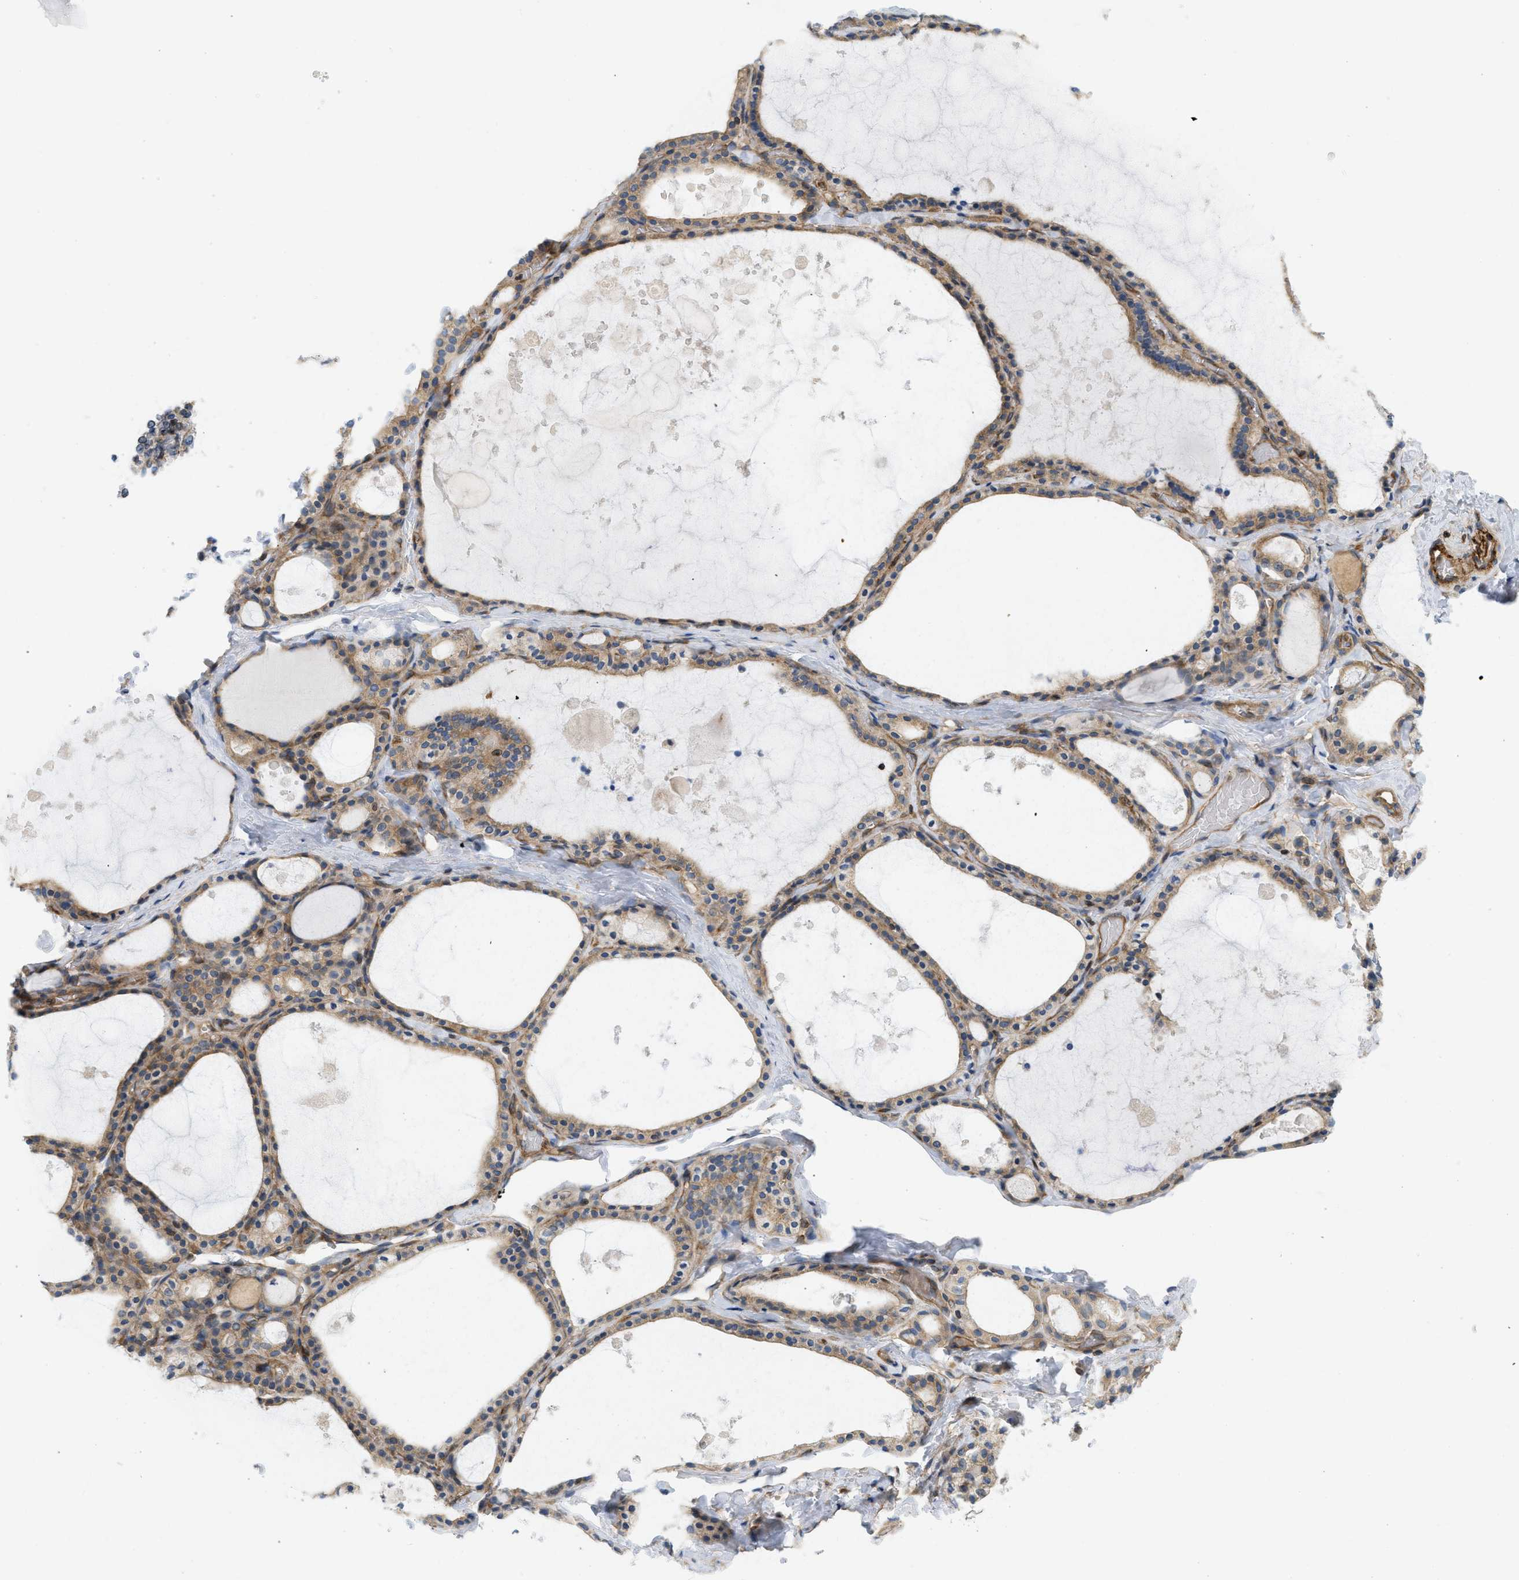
{"staining": {"intensity": "moderate", "quantity": ">75%", "location": "cytoplasmic/membranous"}, "tissue": "thyroid gland", "cell_type": "Glandular cells", "image_type": "normal", "snomed": [{"axis": "morphology", "description": "Normal tissue, NOS"}, {"axis": "topography", "description": "Thyroid gland"}], "caption": "High-power microscopy captured an immunohistochemistry histopathology image of benign thyroid gland, revealing moderate cytoplasmic/membranous positivity in approximately >75% of glandular cells.", "gene": "STRN", "patient": {"sex": "male", "age": 56}}